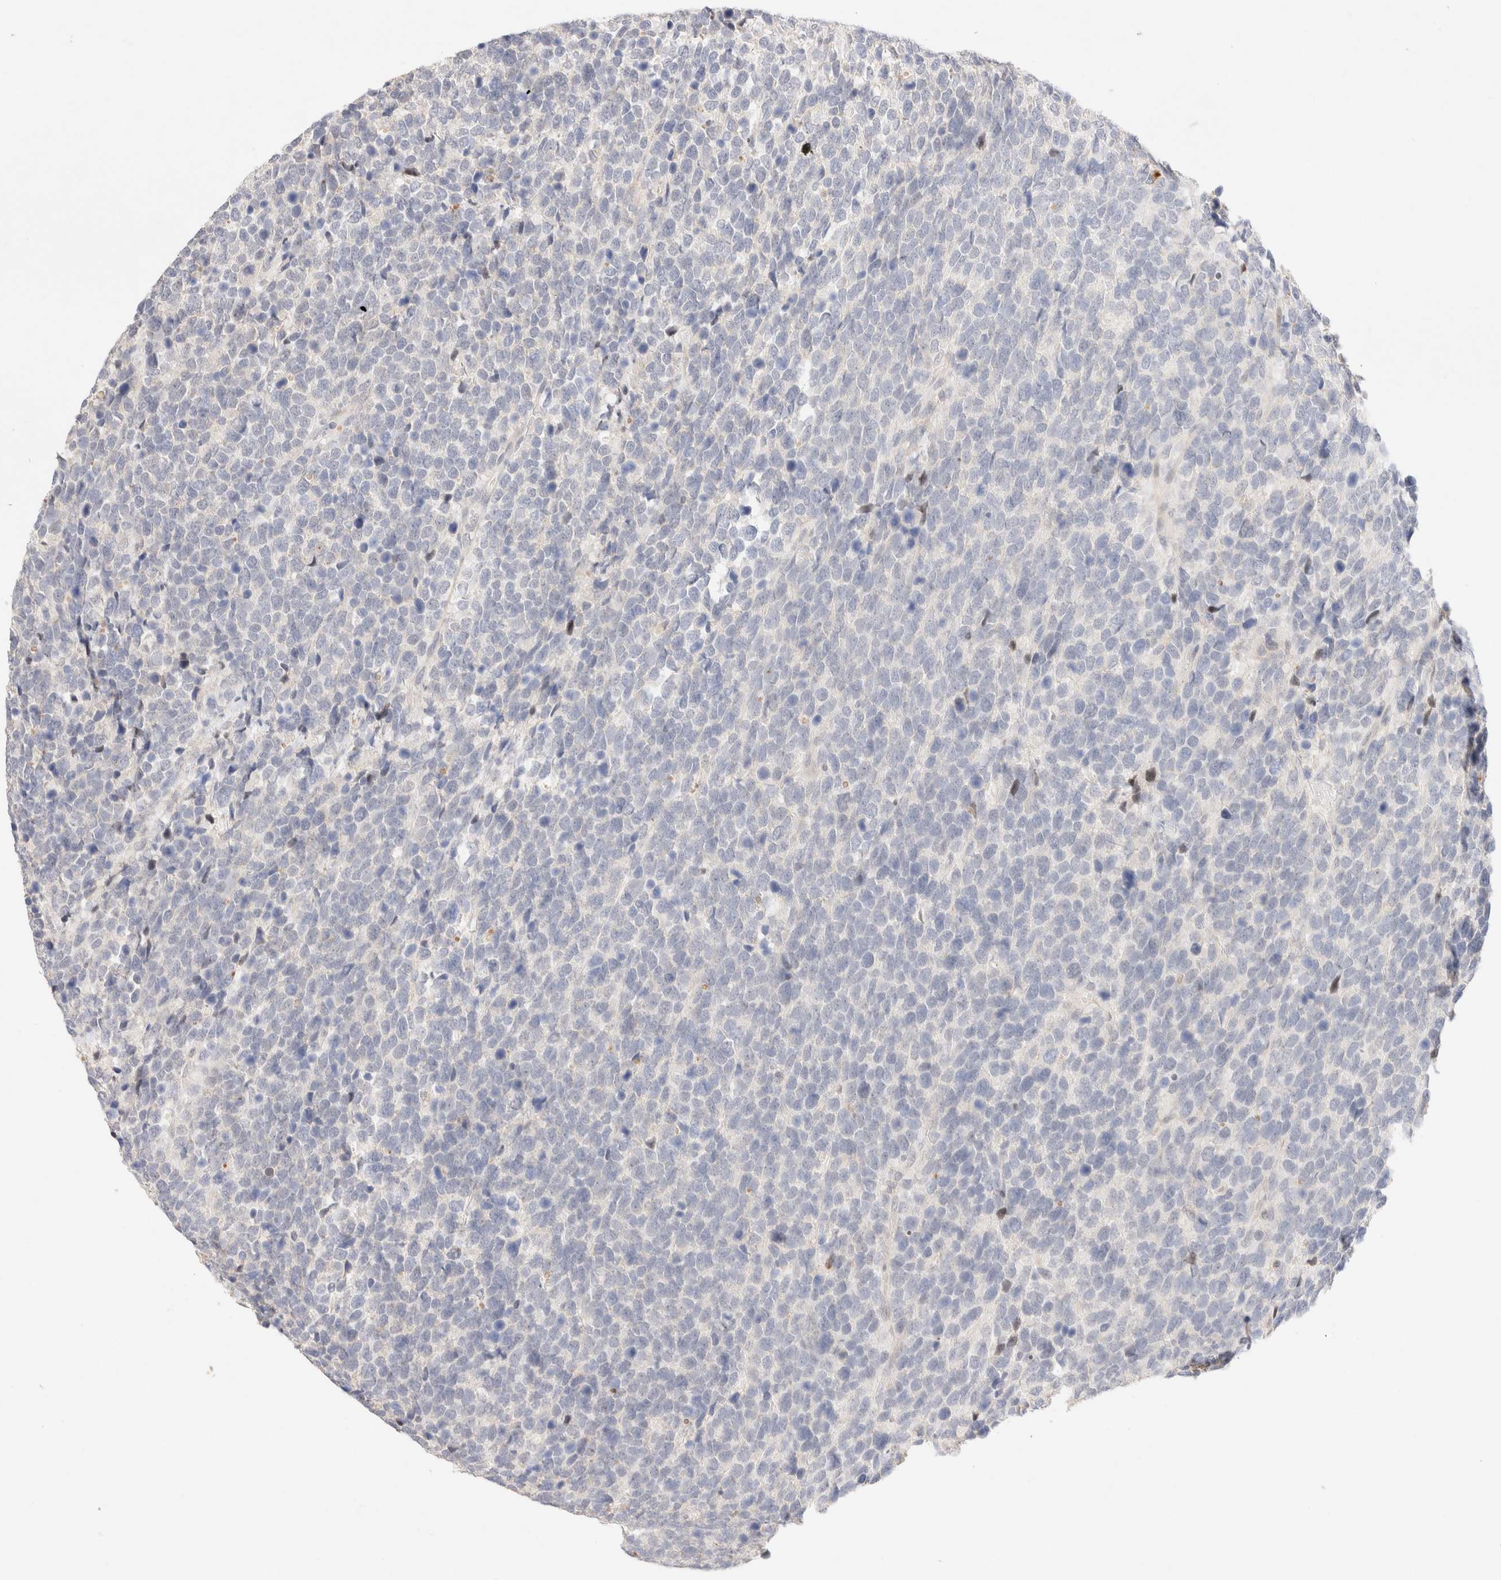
{"staining": {"intensity": "negative", "quantity": "none", "location": "none"}, "tissue": "urothelial cancer", "cell_type": "Tumor cells", "image_type": "cancer", "snomed": [{"axis": "morphology", "description": "Urothelial carcinoma, High grade"}, {"axis": "topography", "description": "Urinary bladder"}], "caption": "Histopathology image shows no protein expression in tumor cells of urothelial cancer tissue.", "gene": "SNTB1", "patient": {"sex": "female", "age": 82}}